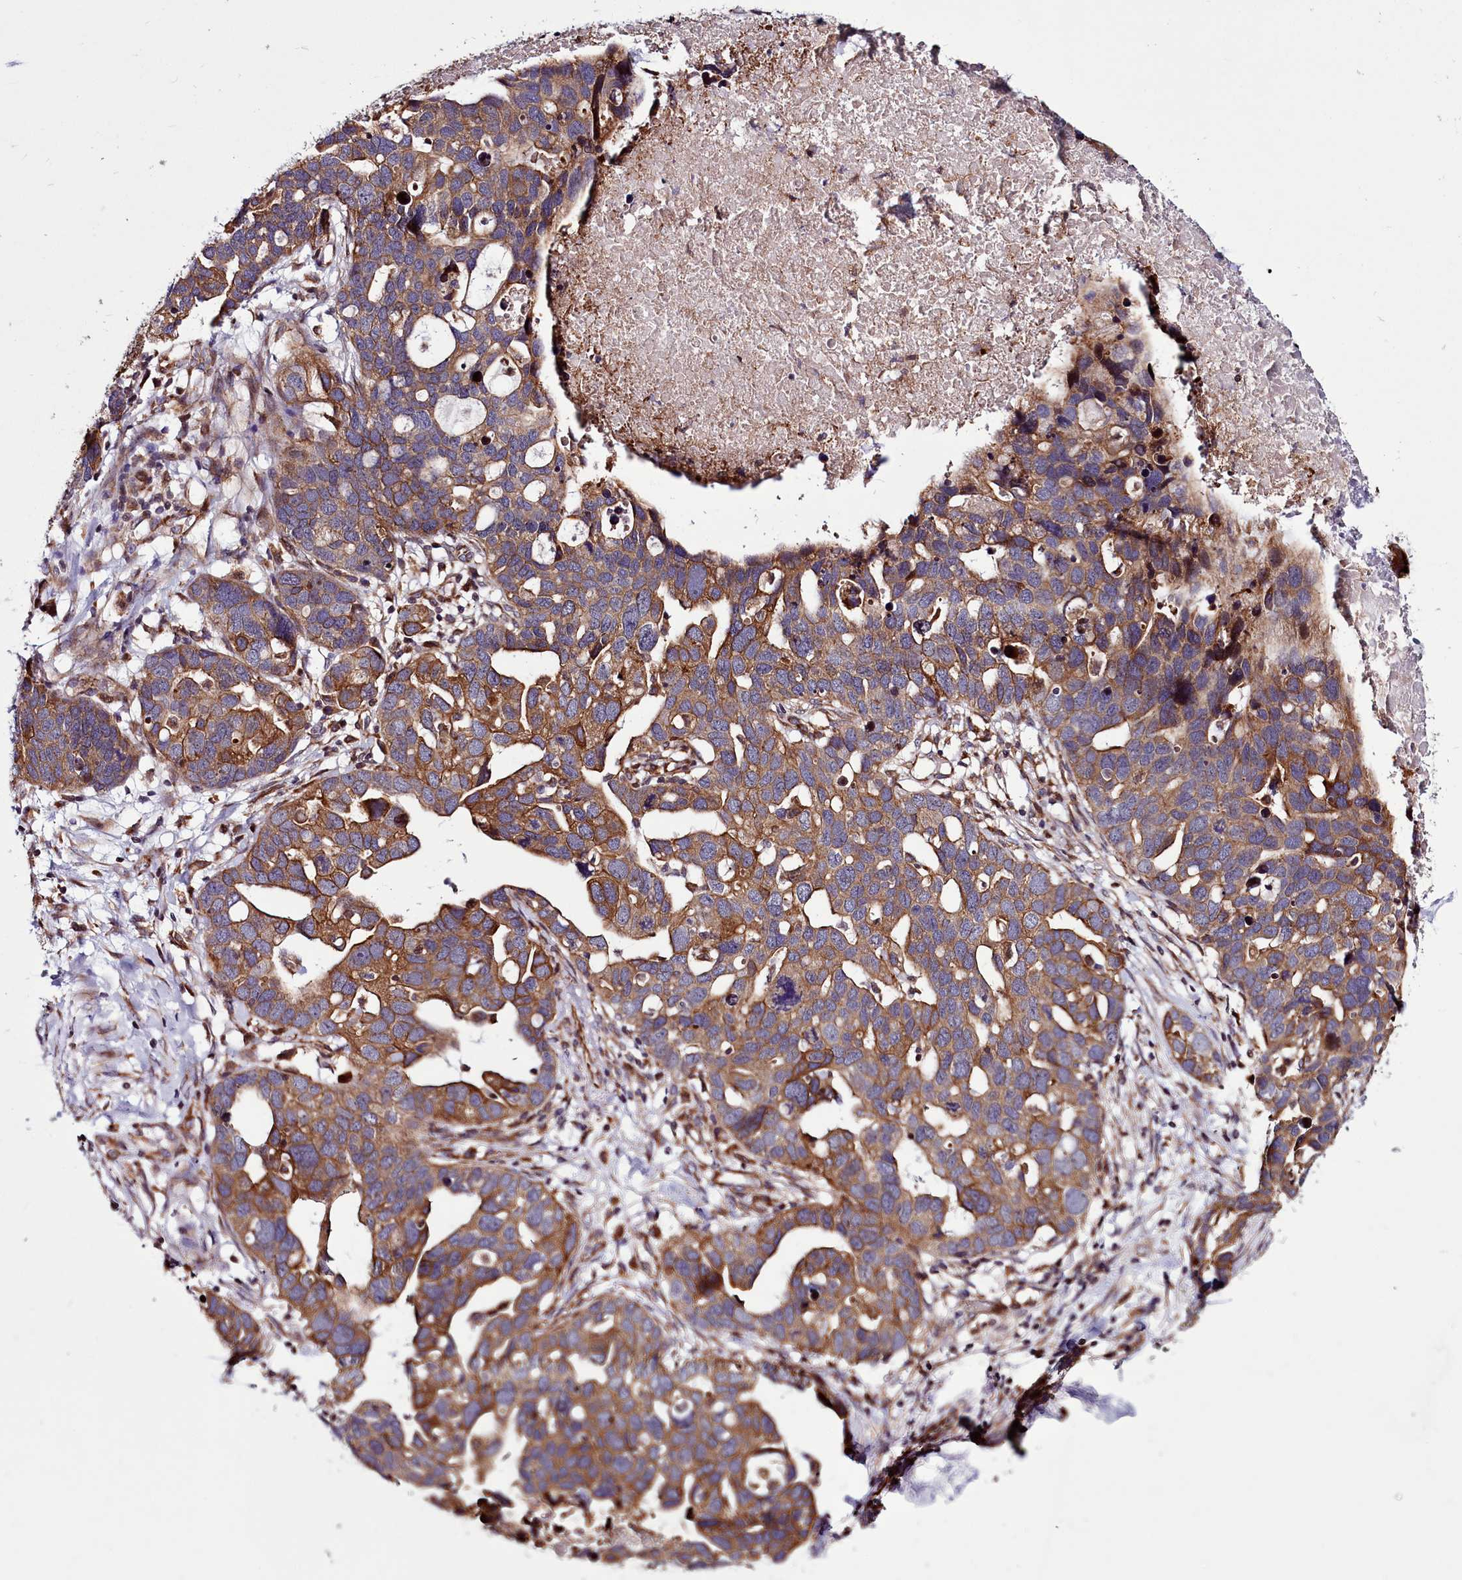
{"staining": {"intensity": "moderate", "quantity": ">75%", "location": "cytoplasmic/membranous"}, "tissue": "ovarian cancer", "cell_type": "Tumor cells", "image_type": "cancer", "snomed": [{"axis": "morphology", "description": "Cystadenocarcinoma, serous, NOS"}, {"axis": "topography", "description": "Ovary"}], "caption": "Immunohistochemistry (IHC) micrograph of human ovarian serous cystadenocarcinoma stained for a protein (brown), which demonstrates medium levels of moderate cytoplasmic/membranous positivity in approximately >75% of tumor cells.", "gene": "MCRIP1", "patient": {"sex": "female", "age": 54}}